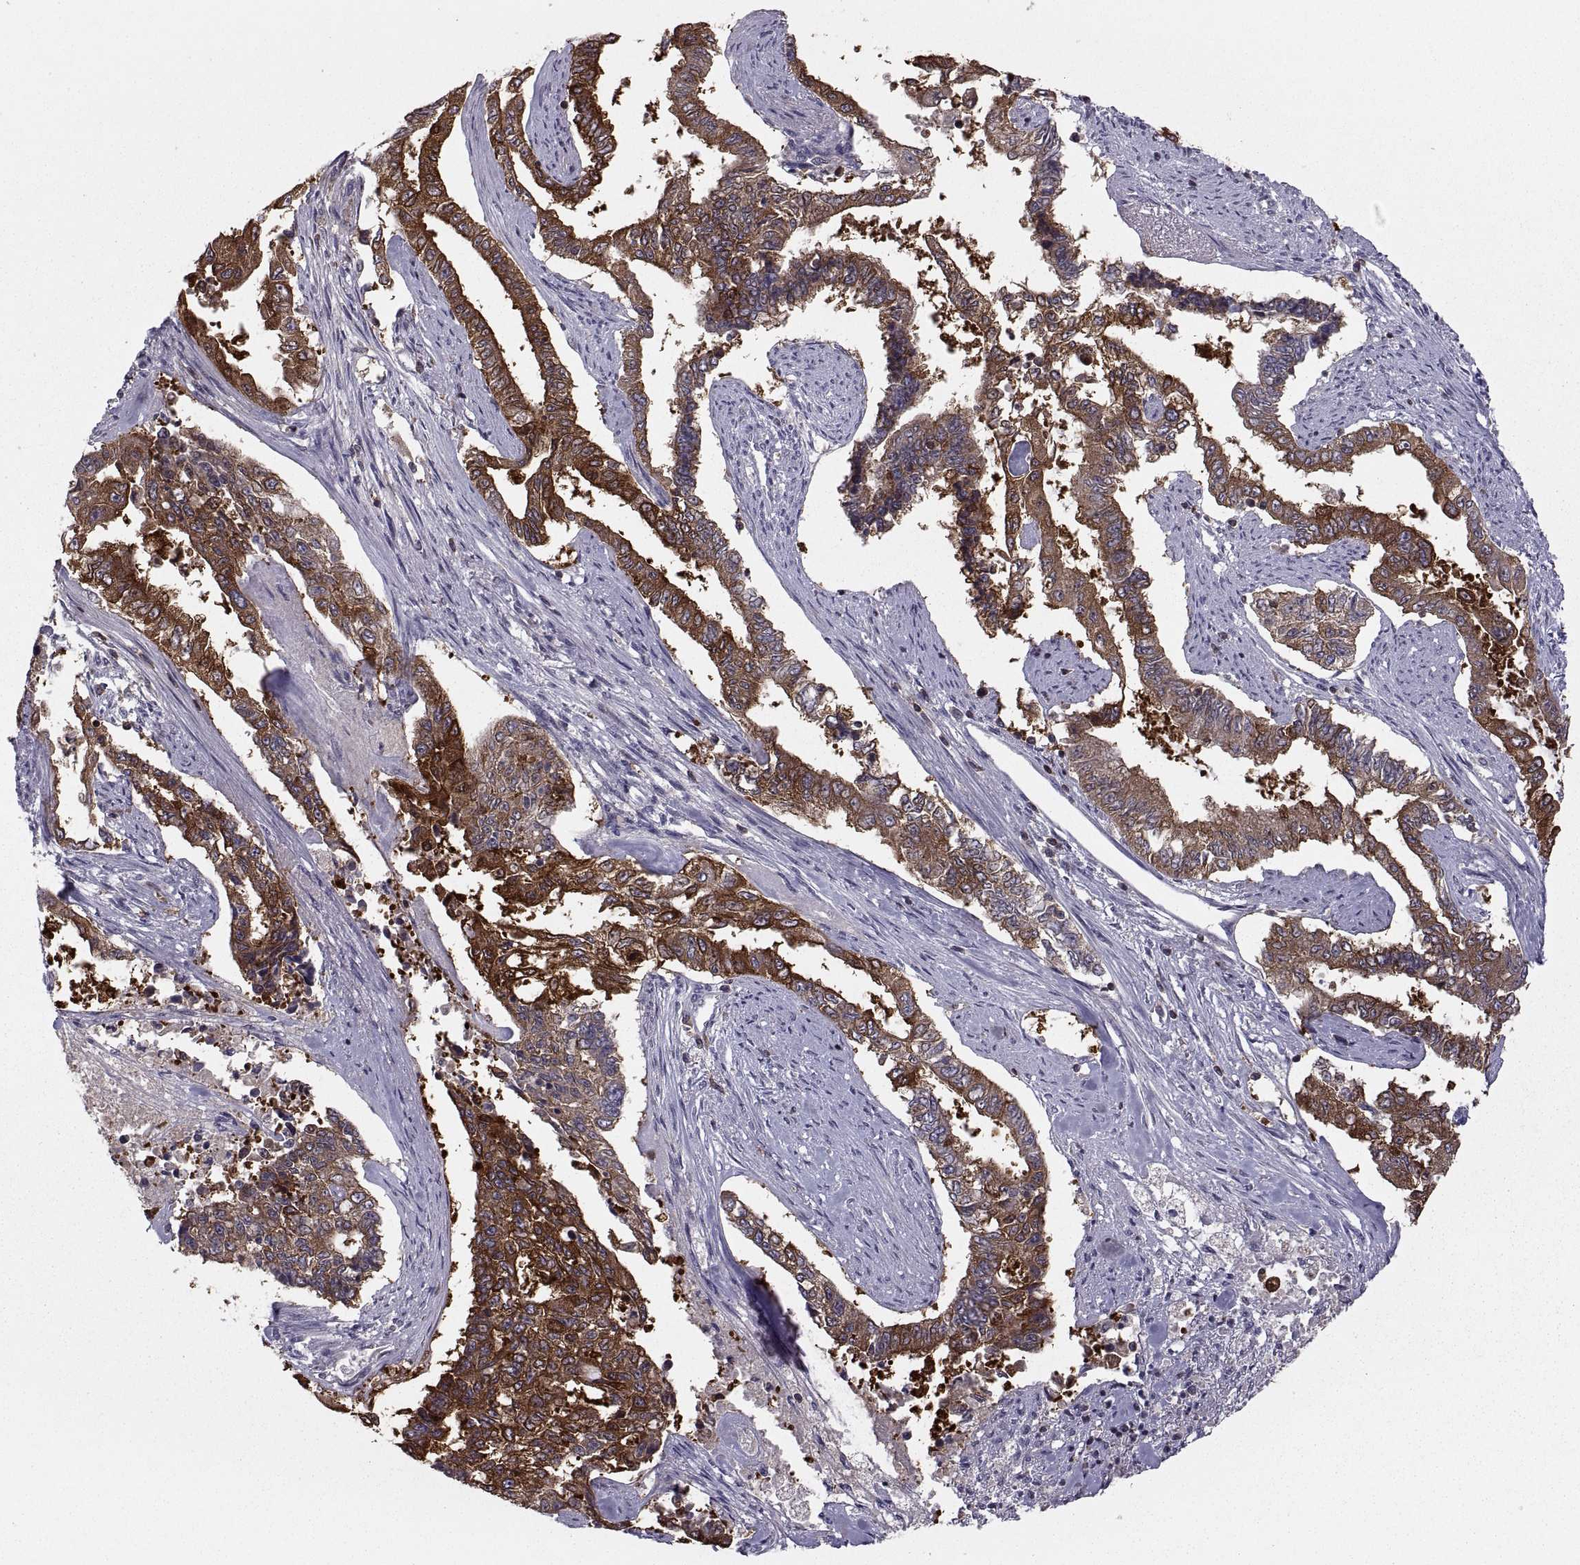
{"staining": {"intensity": "strong", "quantity": ">75%", "location": "cytoplasmic/membranous"}, "tissue": "endometrial cancer", "cell_type": "Tumor cells", "image_type": "cancer", "snomed": [{"axis": "morphology", "description": "Adenocarcinoma, NOS"}, {"axis": "topography", "description": "Uterus"}], "caption": "Immunohistochemical staining of human endometrial cancer displays high levels of strong cytoplasmic/membranous staining in about >75% of tumor cells. The staining is performed using DAB brown chromogen to label protein expression. The nuclei are counter-stained blue using hematoxylin.", "gene": "EZR", "patient": {"sex": "female", "age": 59}}